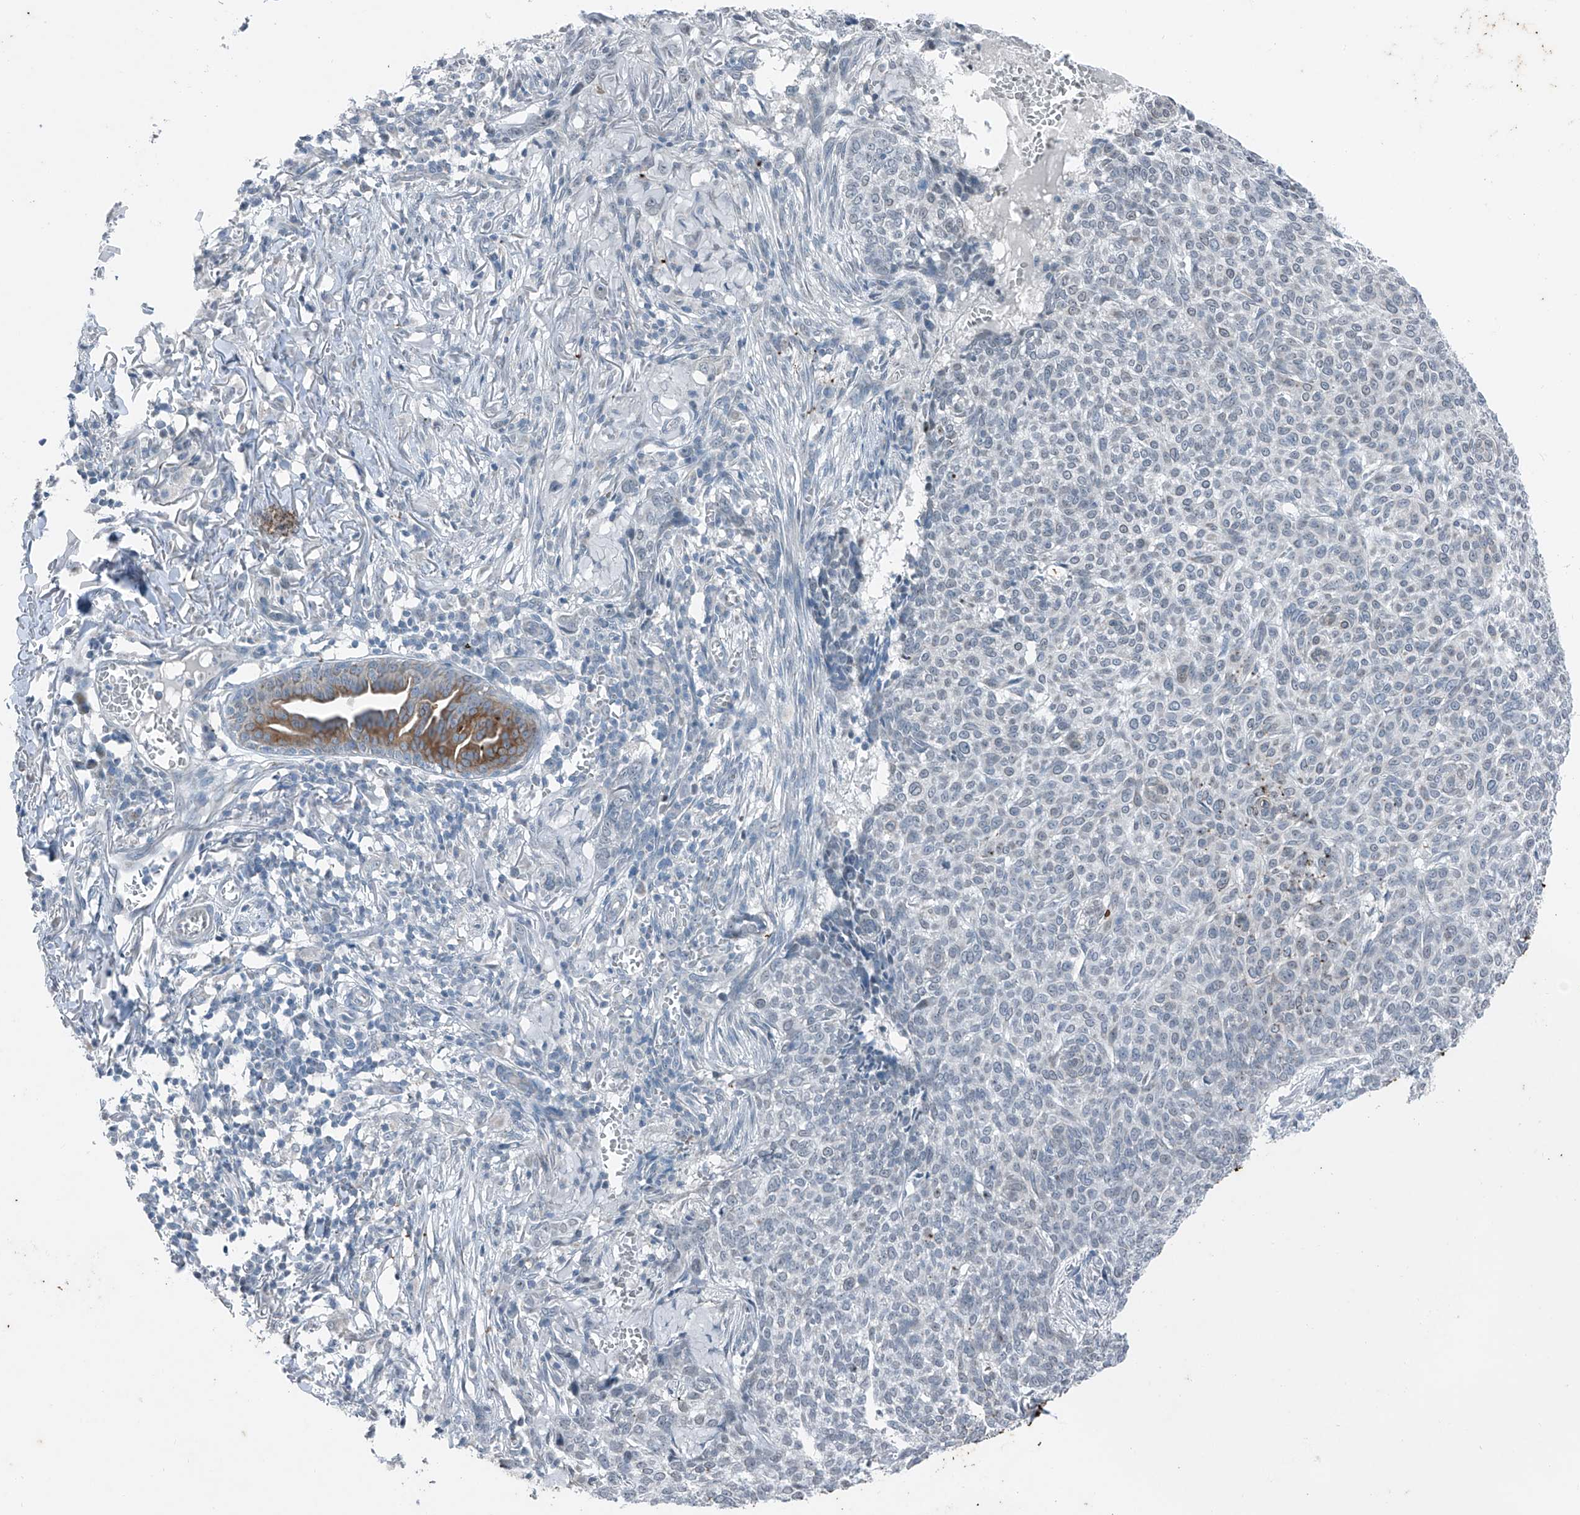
{"staining": {"intensity": "negative", "quantity": "none", "location": "none"}, "tissue": "skin cancer", "cell_type": "Tumor cells", "image_type": "cancer", "snomed": [{"axis": "morphology", "description": "Basal cell carcinoma"}, {"axis": "topography", "description": "Skin"}], "caption": "This is an immunohistochemistry image of basal cell carcinoma (skin). There is no expression in tumor cells.", "gene": "DYRK1B", "patient": {"sex": "male", "age": 85}}